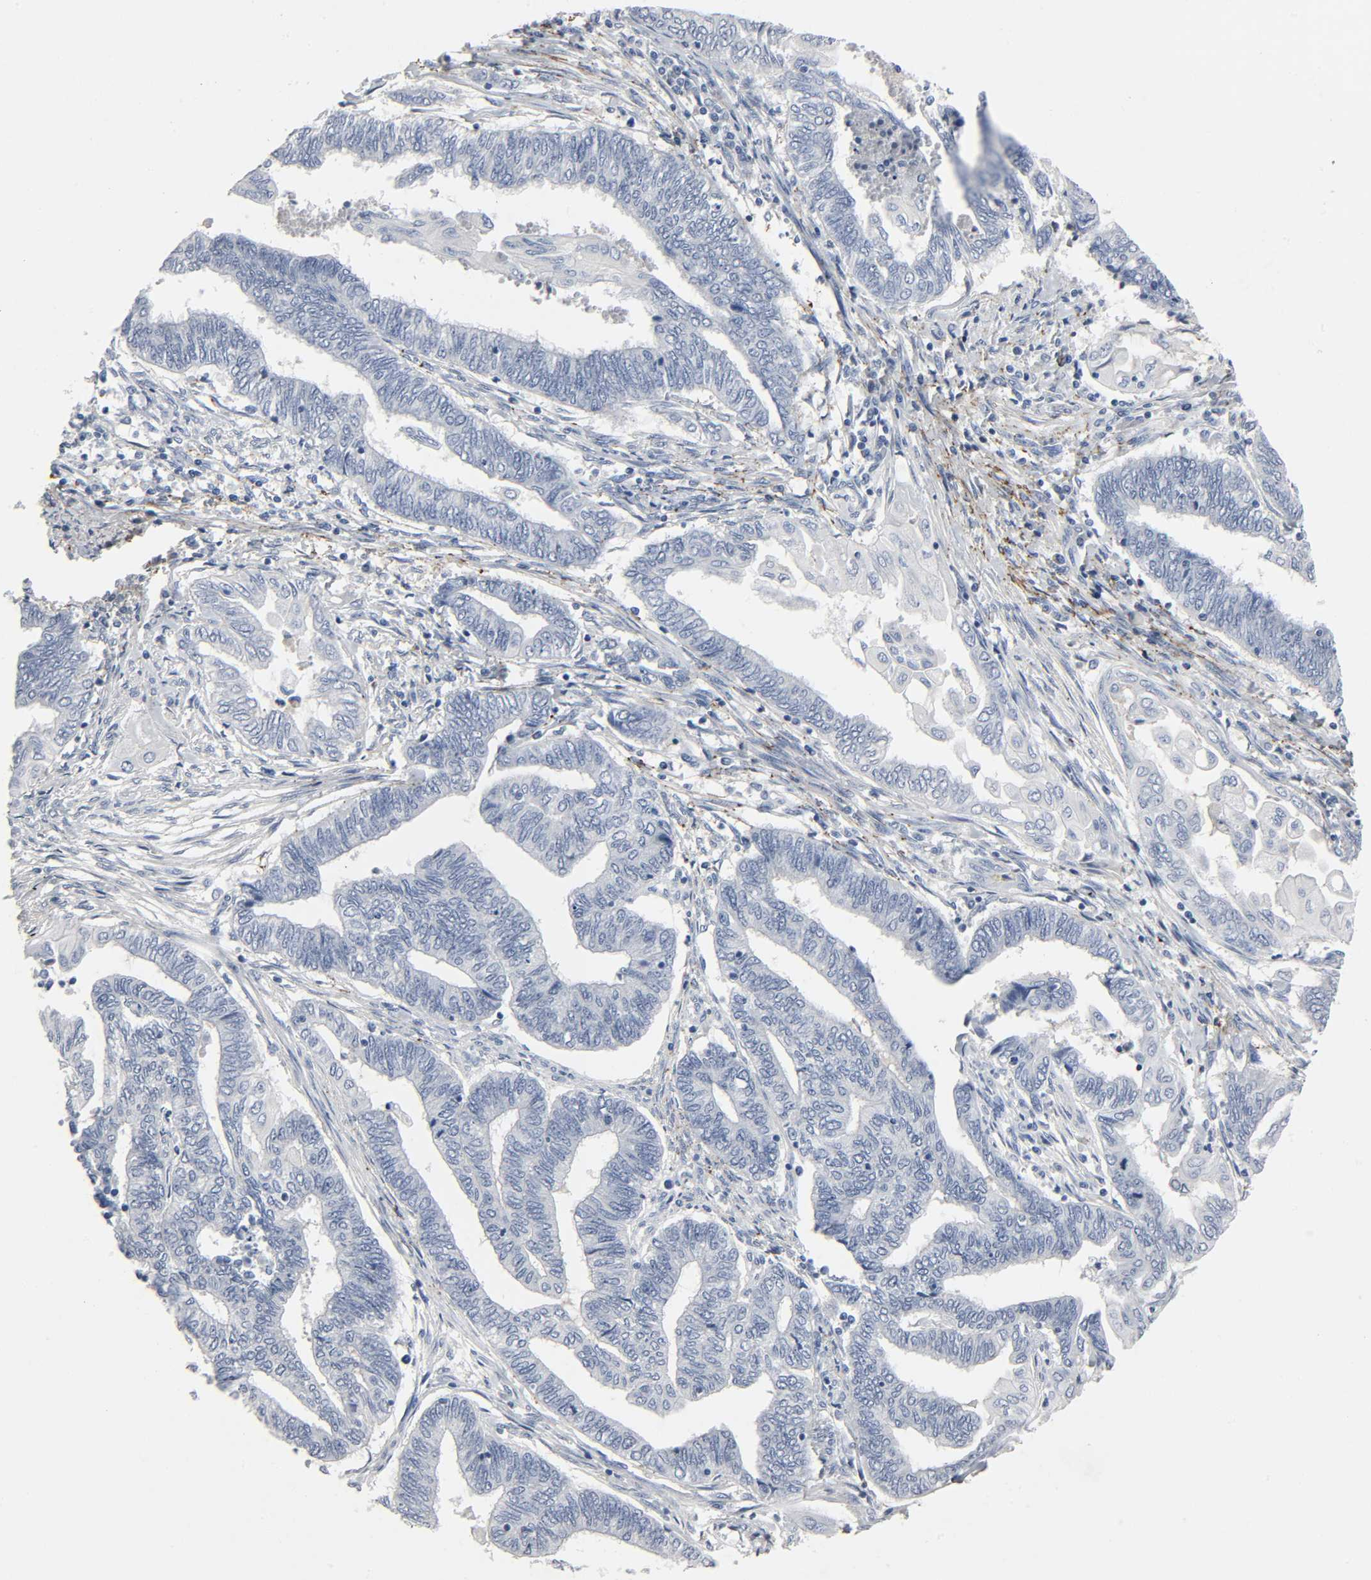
{"staining": {"intensity": "negative", "quantity": "none", "location": "none"}, "tissue": "endometrial cancer", "cell_type": "Tumor cells", "image_type": "cancer", "snomed": [{"axis": "morphology", "description": "Adenocarcinoma, NOS"}, {"axis": "topography", "description": "Uterus"}, {"axis": "topography", "description": "Endometrium"}], "caption": "Immunohistochemical staining of adenocarcinoma (endometrial) displays no significant staining in tumor cells.", "gene": "FBLN5", "patient": {"sex": "female", "age": 70}}